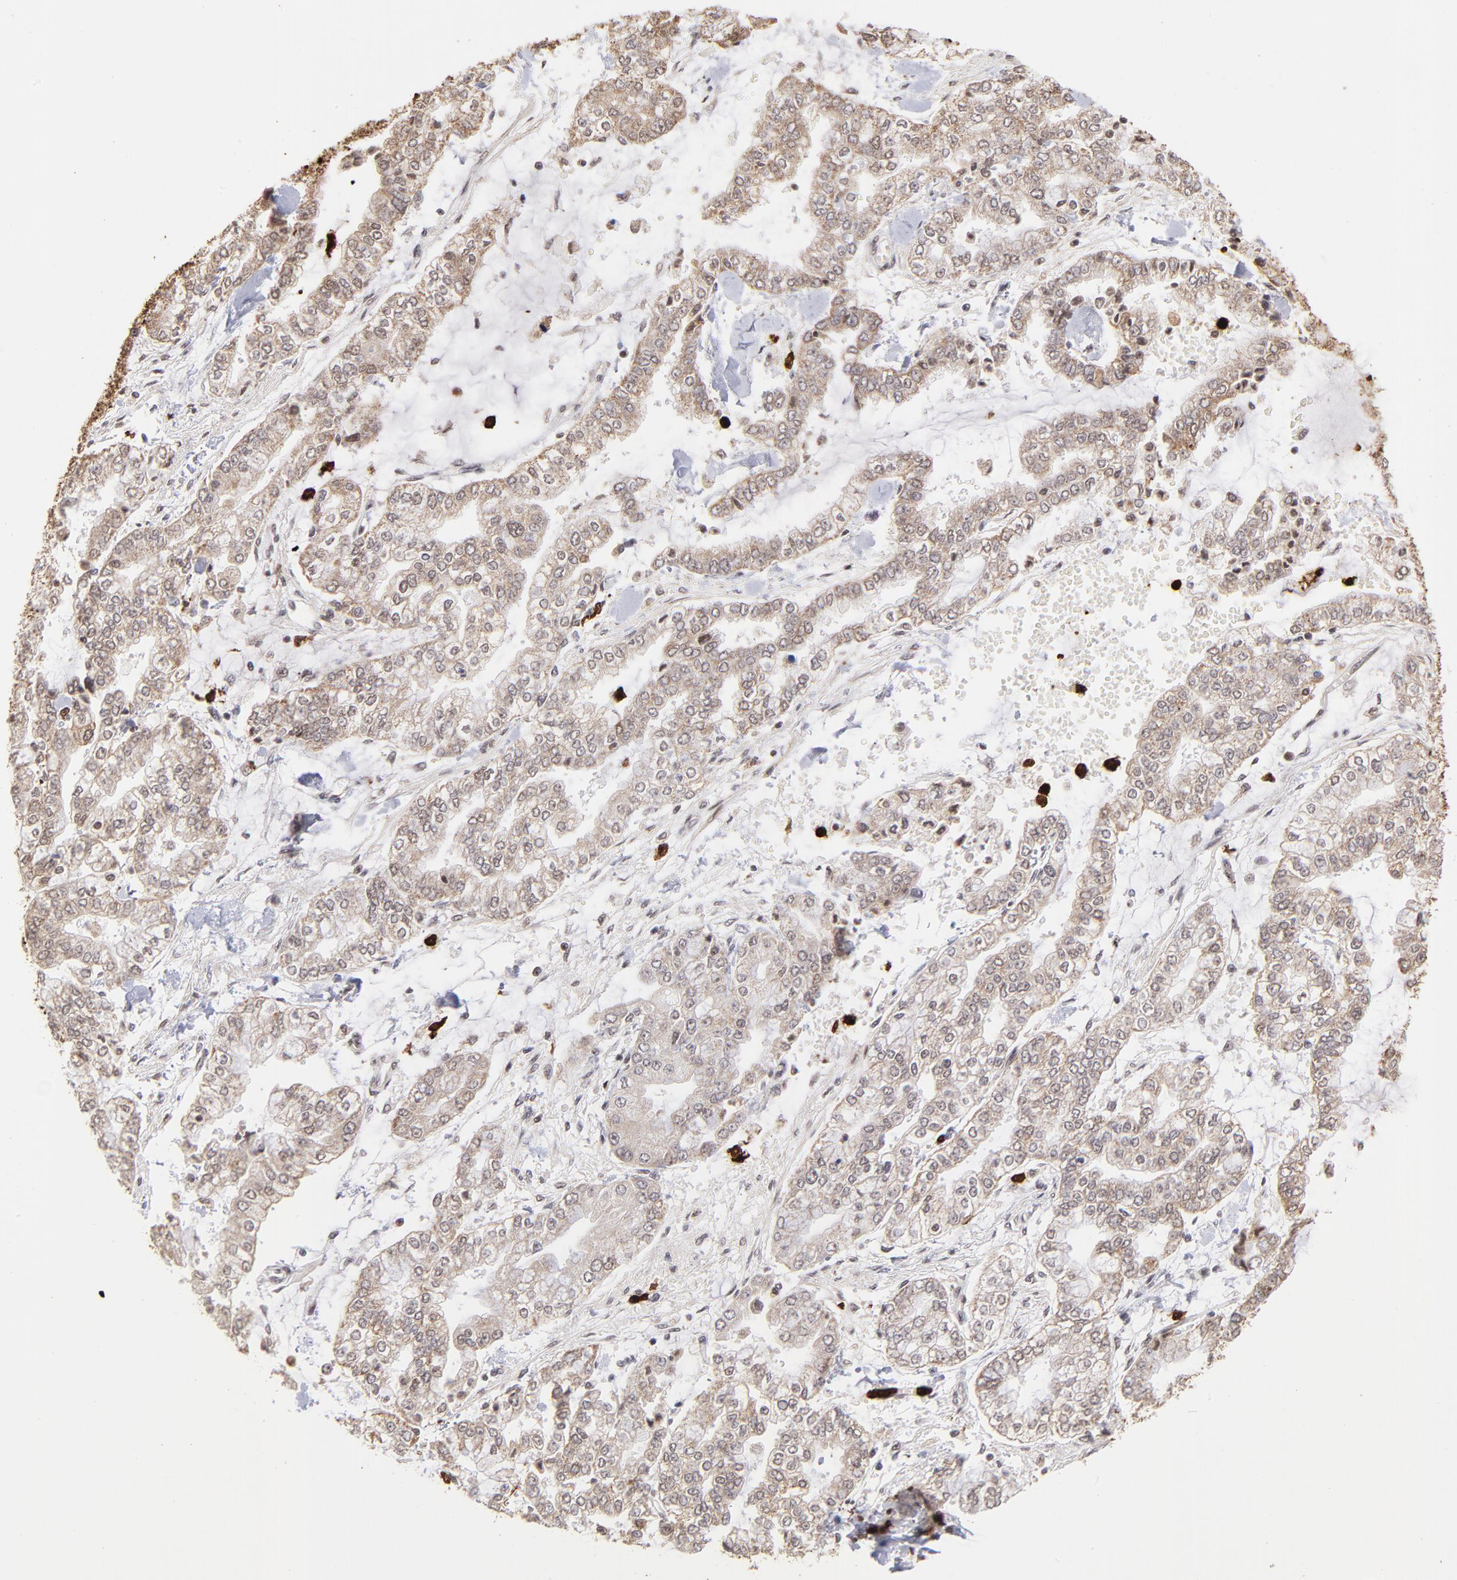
{"staining": {"intensity": "weak", "quantity": ">75%", "location": "cytoplasmic/membranous"}, "tissue": "stomach cancer", "cell_type": "Tumor cells", "image_type": "cancer", "snomed": [{"axis": "morphology", "description": "Normal tissue, NOS"}, {"axis": "morphology", "description": "Adenocarcinoma, NOS"}, {"axis": "topography", "description": "Stomach, upper"}, {"axis": "topography", "description": "Stomach"}], "caption": "A high-resolution micrograph shows immunohistochemistry (IHC) staining of stomach cancer (adenocarcinoma), which reveals weak cytoplasmic/membranous expression in approximately >75% of tumor cells.", "gene": "ZFX", "patient": {"sex": "male", "age": 76}}